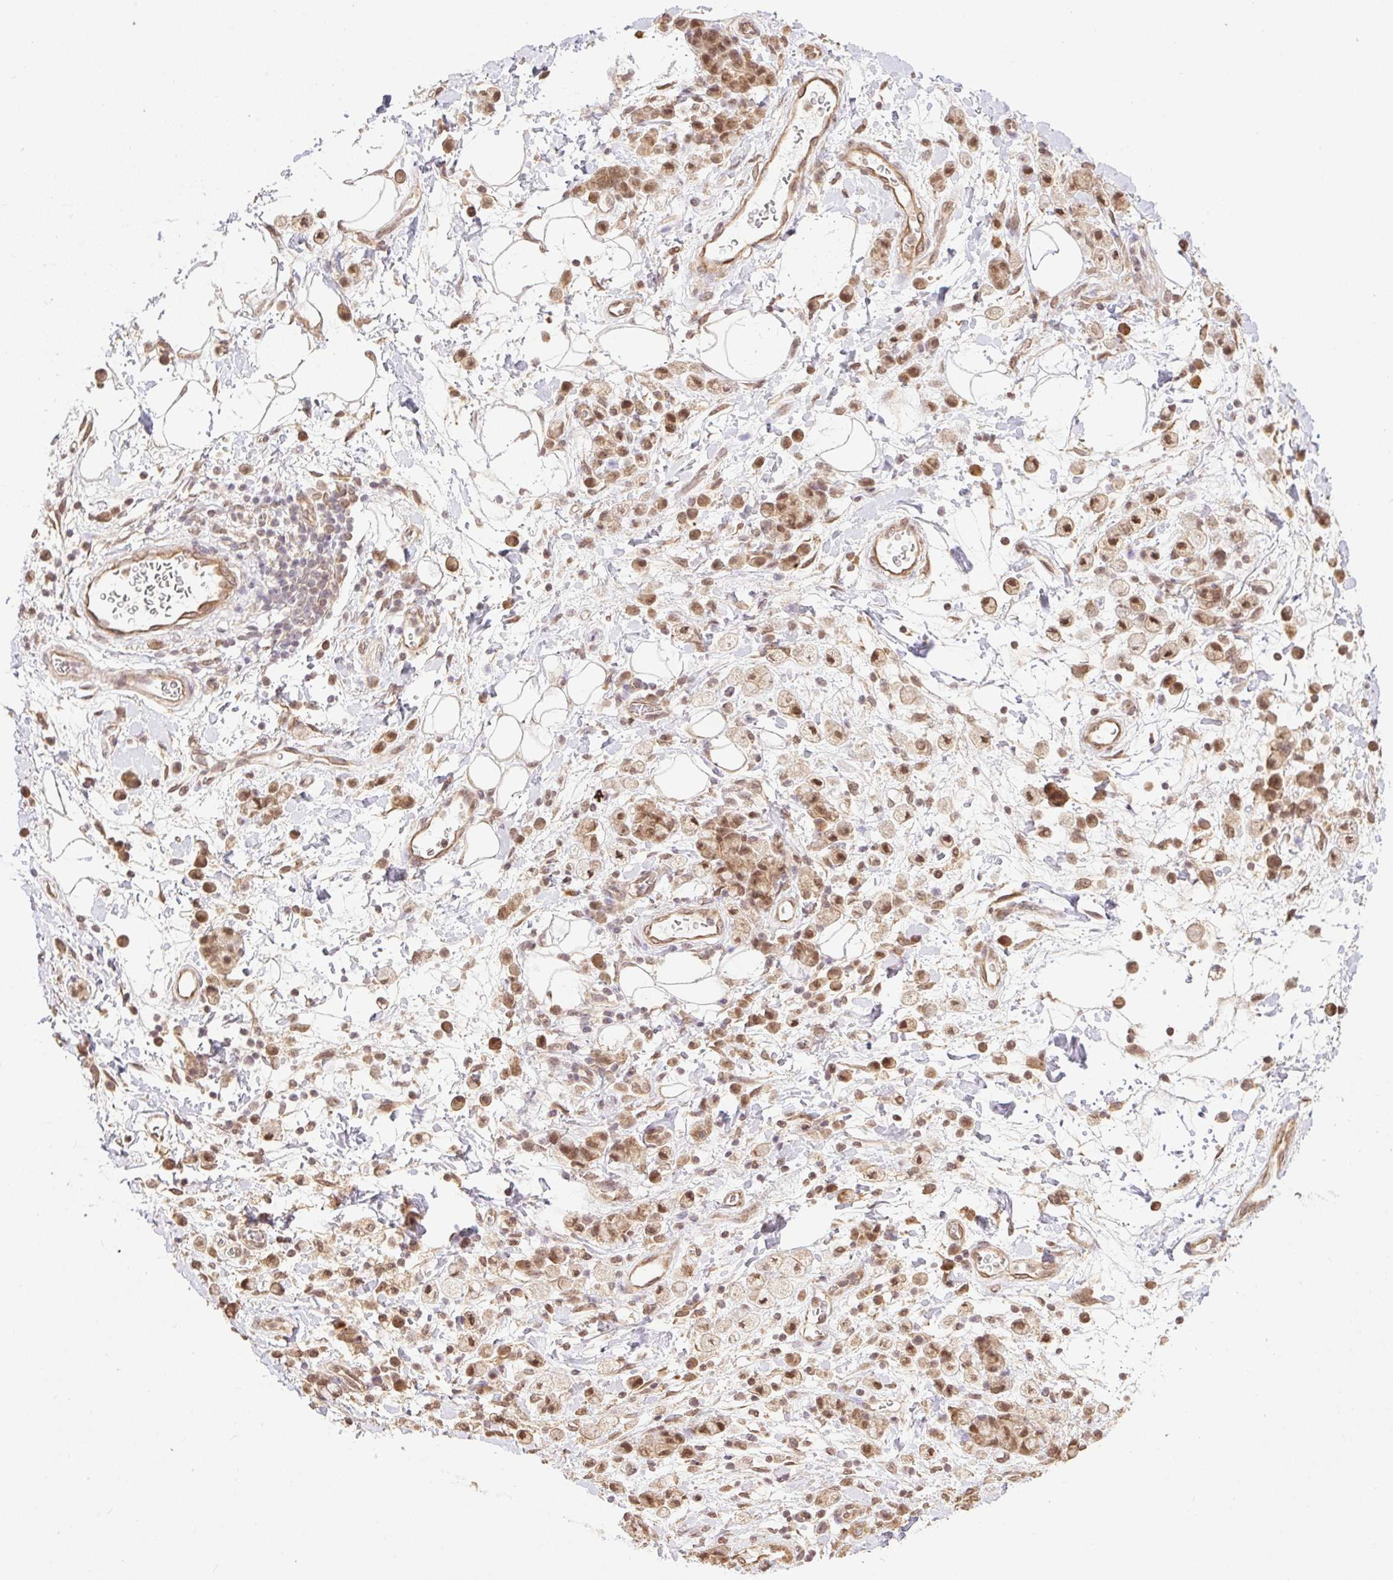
{"staining": {"intensity": "moderate", "quantity": ">75%", "location": "cytoplasmic/membranous,nuclear"}, "tissue": "stomach cancer", "cell_type": "Tumor cells", "image_type": "cancer", "snomed": [{"axis": "morphology", "description": "Adenocarcinoma, NOS"}, {"axis": "topography", "description": "Stomach"}], "caption": "IHC image of neoplastic tissue: stomach adenocarcinoma stained using immunohistochemistry reveals medium levels of moderate protein expression localized specifically in the cytoplasmic/membranous and nuclear of tumor cells, appearing as a cytoplasmic/membranous and nuclear brown color.", "gene": "VPS25", "patient": {"sex": "male", "age": 77}}